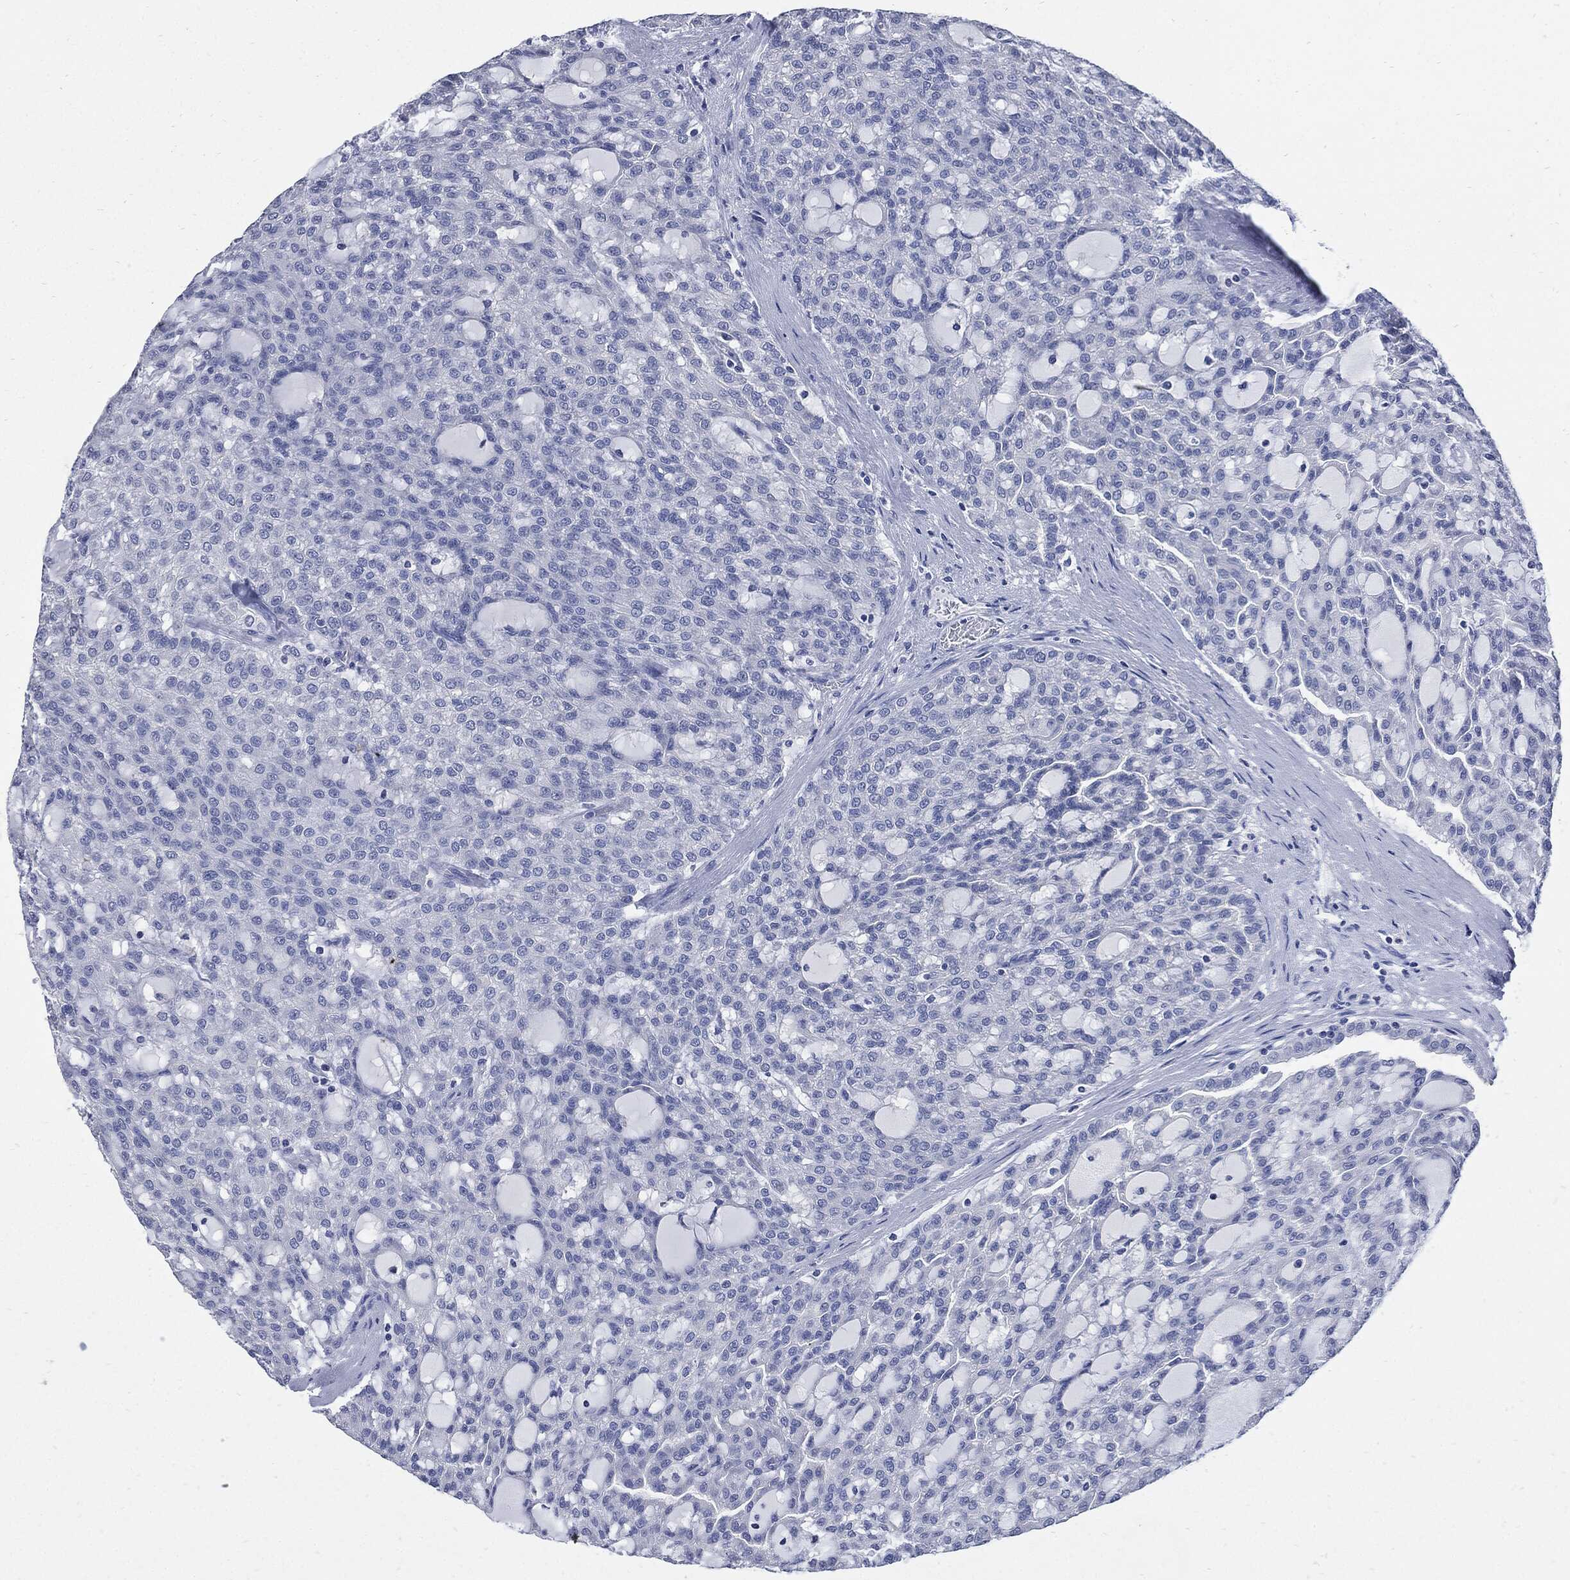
{"staining": {"intensity": "negative", "quantity": "none", "location": "none"}, "tissue": "renal cancer", "cell_type": "Tumor cells", "image_type": "cancer", "snomed": [{"axis": "morphology", "description": "Adenocarcinoma, NOS"}, {"axis": "topography", "description": "Kidney"}], "caption": "DAB immunohistochemical staining of human adenocarcinoma (renal) displays no significant positivity in tumor cells. Nuclei are stained in blue.", "gene": "CPE", "patient": {"sex": "male", "age": 63}}